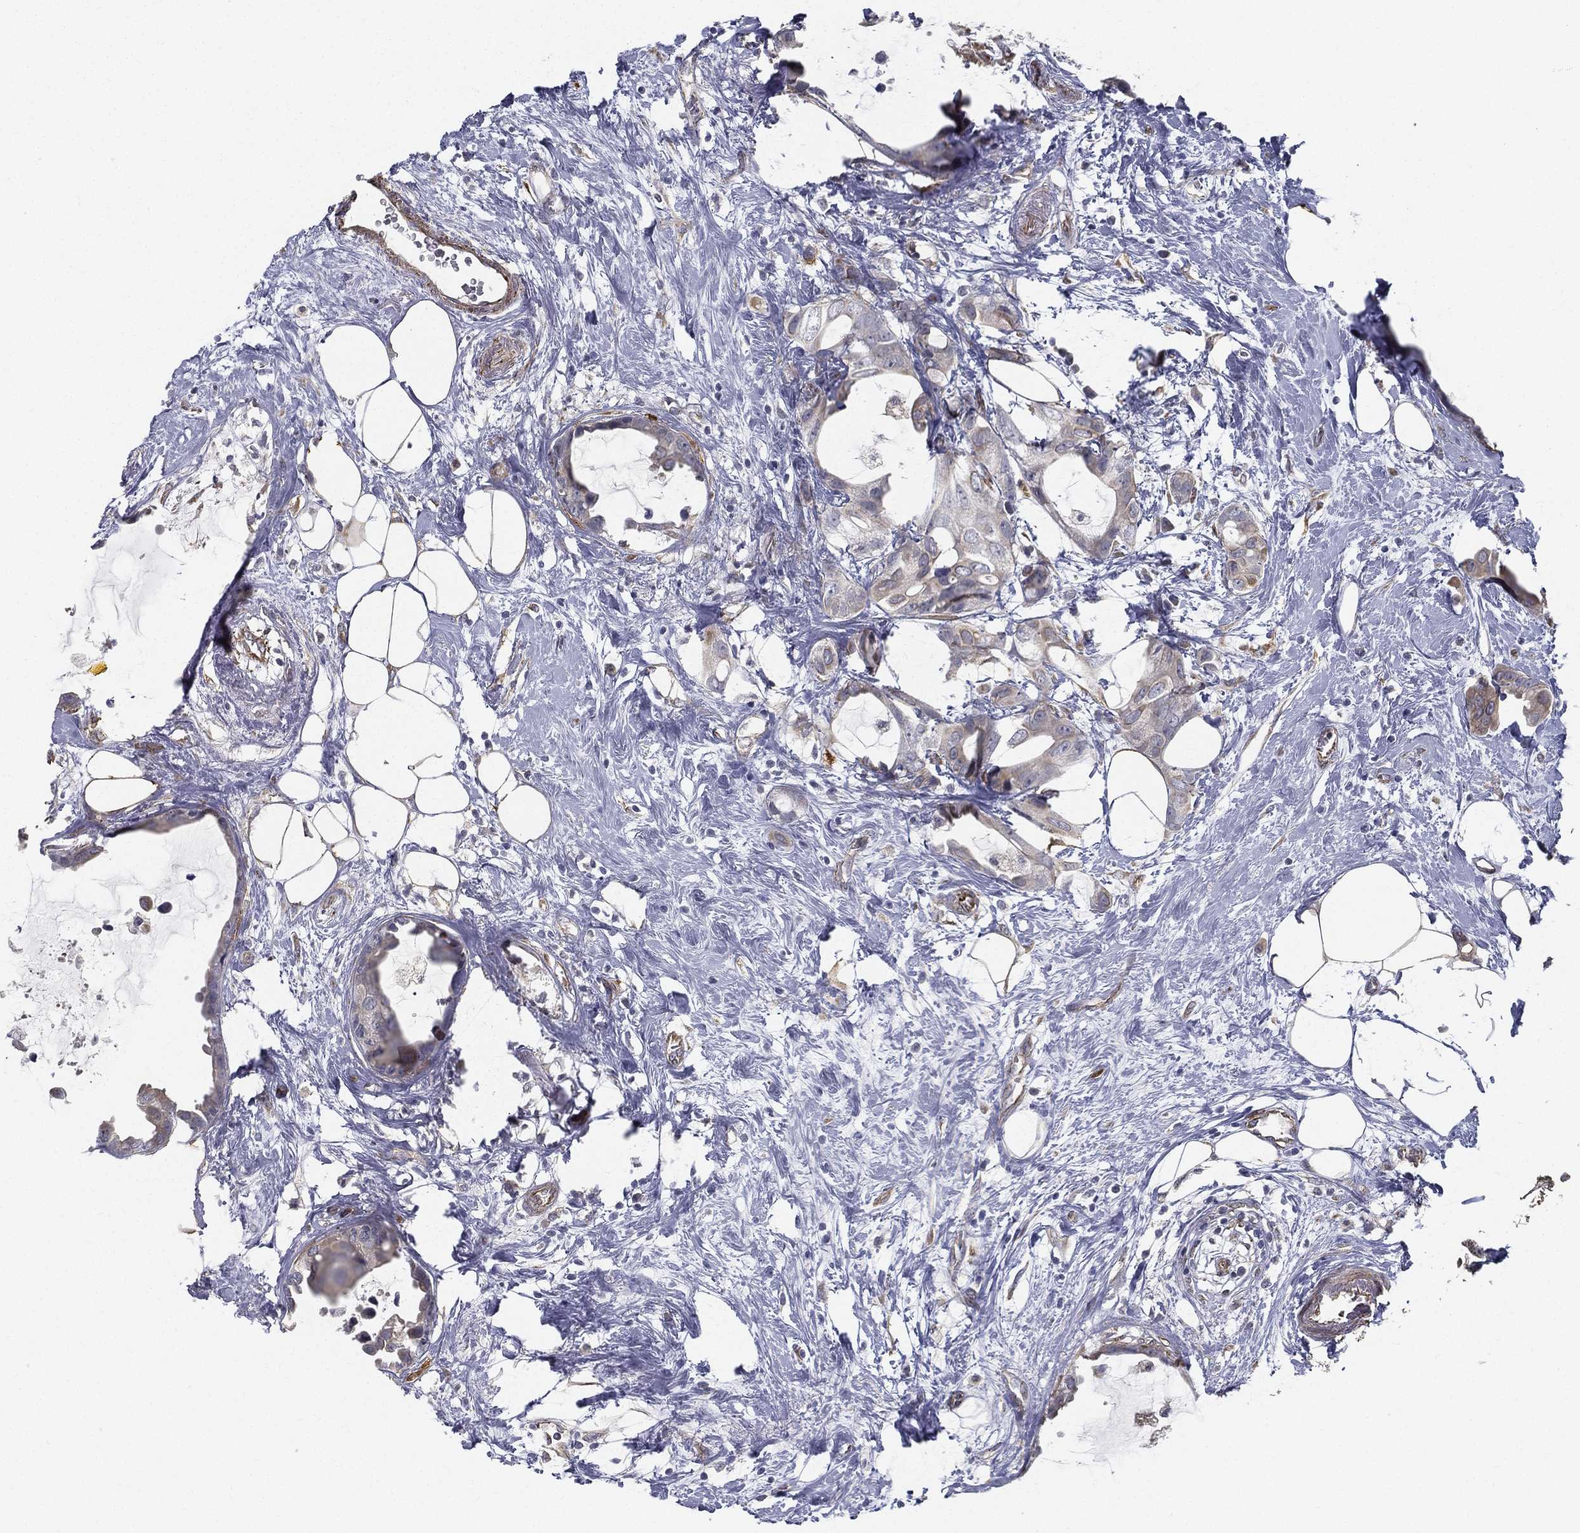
{"staining": {"intensity": "weak", "quantity": "<25%", "location": "cytoplasmic/membranous"}, "tissue": "breast cancer", "cell_type": "Tumor cells", "image_type": "cancer", "snomed": [{"axis": "morphology", "description": "Duct carcinoma"}, {"axis": "topography", "description": "Breast"}], "caption": "Immunohistochemical staining of human breast cancer (invasive ductal carcinoma) reveals no significant staining in tumor cells.", "gene": "LRRC56", "patient": {"sex": "female", "age": 45}}